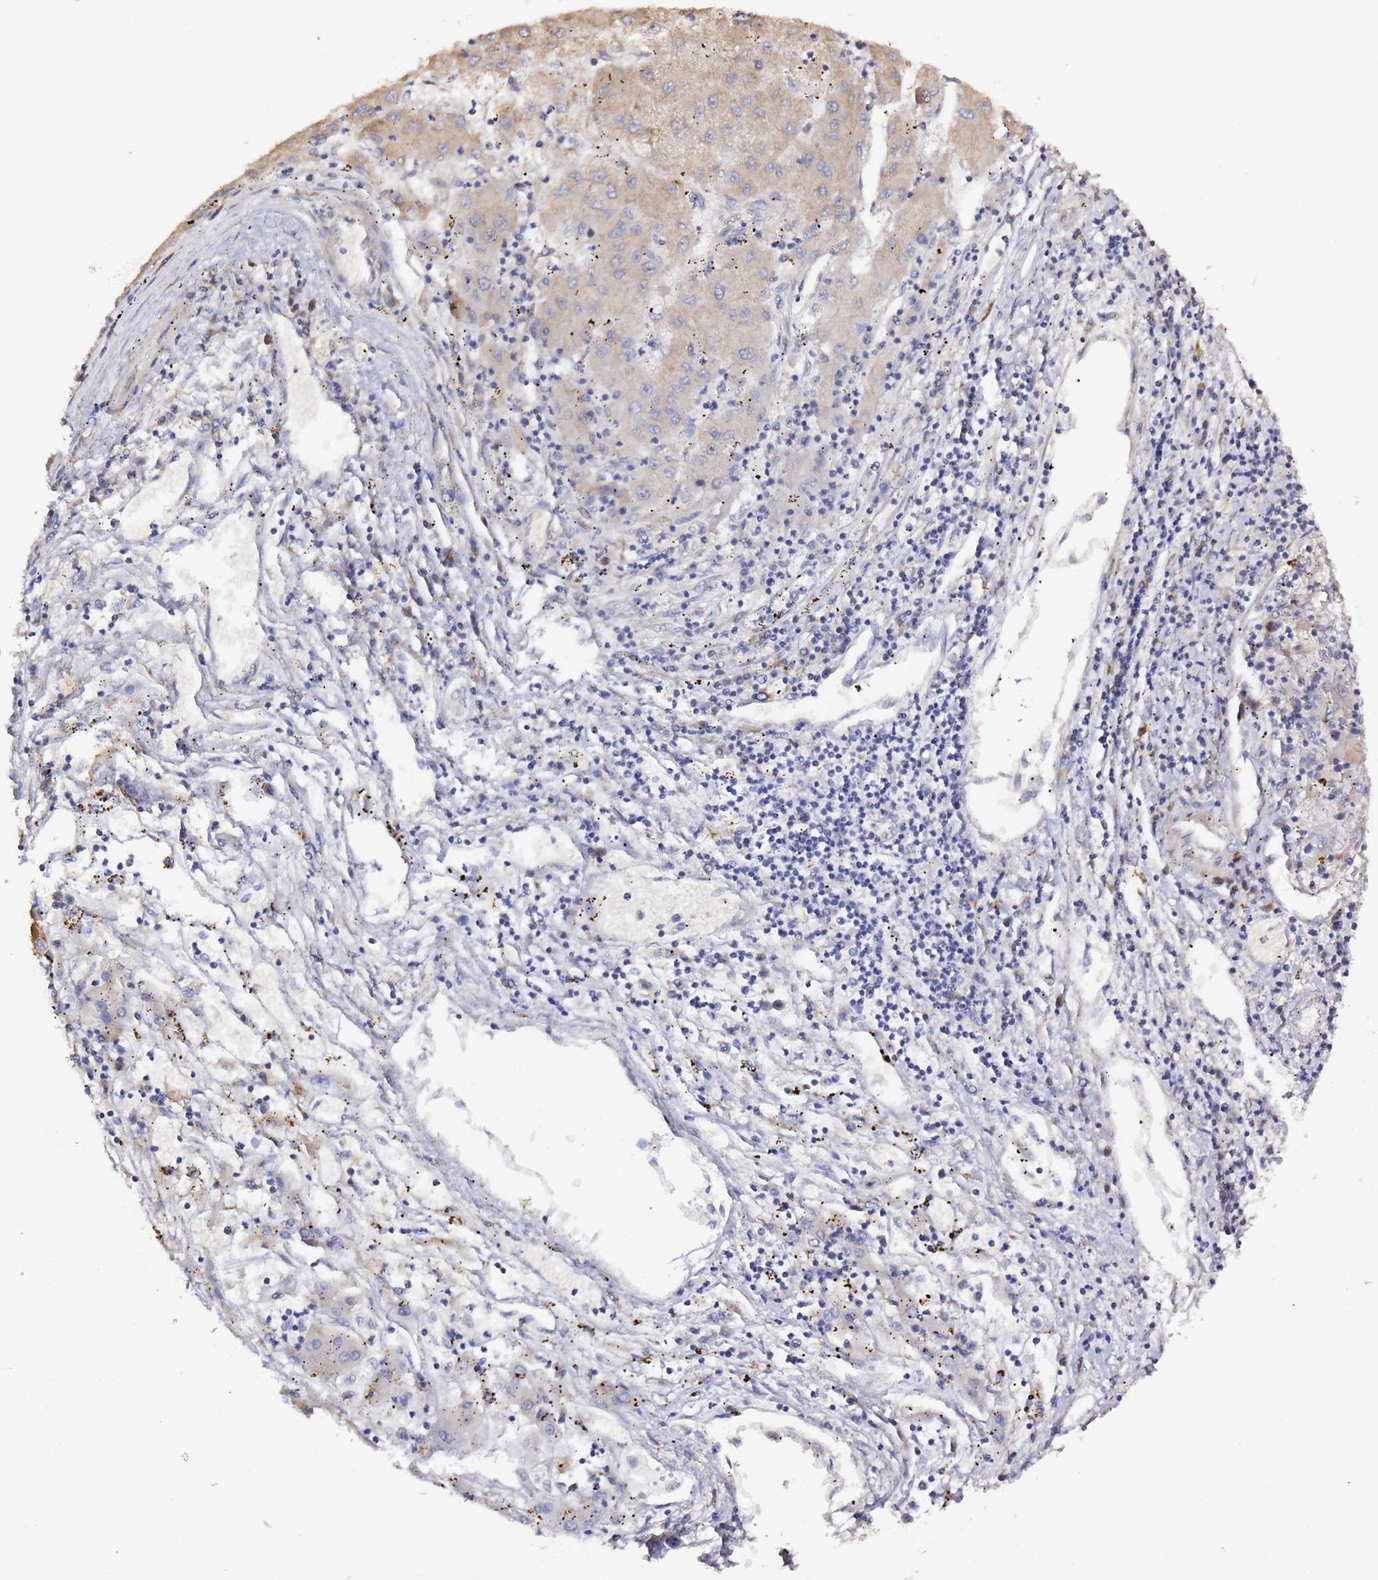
{"staining": {"intensity": "weak", "quantity": "<25%", "location": "cytoplasmic/membranous"}, "tissue": "liver cancer", "cell_type": "Tumor cells", "image_type": "cancer", "snomed": [{"axis": "morphology", "description": "Carcinoma, Hepatocellular, NOS"}, {"axis": "topography", "description": "Liver"}], "caption": "Tumor cells show no significant protein positivity in hepatocellular carcinoma (liver).", "gene": "HSD17B7", "patient": {"sex": "male", "age": 72}}